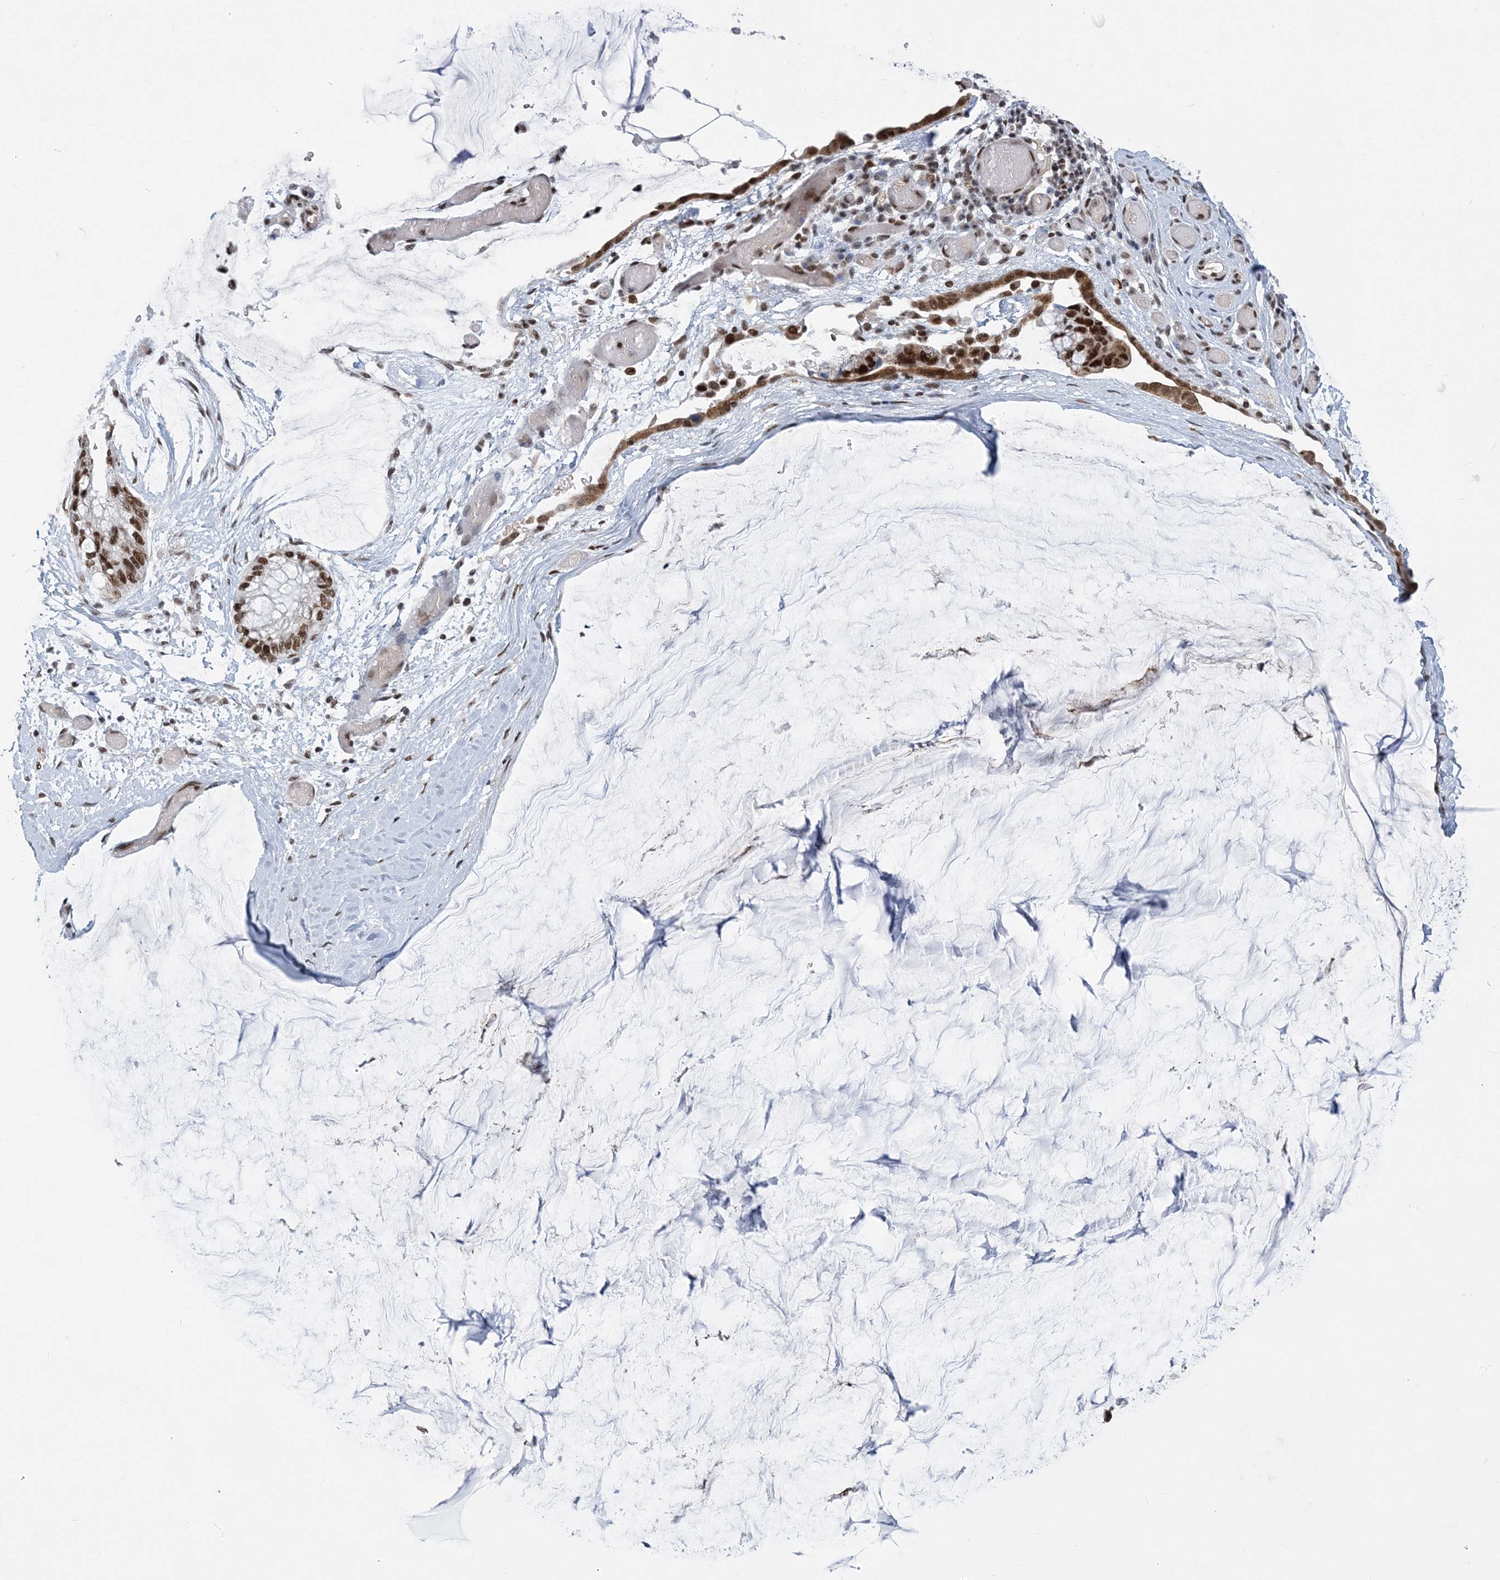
{"staining": {"intensity": "strong", "quantity": ">75%", "location": "nuclear"}, "tissue": "ovarian cancer", "cell_type": "Tumor cells", "image_type": "cancer", "snomed": [{"axis": "morphology", "description": "Cystadenocarcinoma, mucinous, NOS"}, {"axis": "topography", "description": "Ovary"}], "caption": "Protein expression analysis of human mucinous cystadenocarcinoma (ovarian) reveals strong nuclear staining in about >75% of tumor cells. The staining is performed using DAB brown chromogen to label protein expression. The nuclei are counter-stained blue using hematoxylin.", "gene": "ZBTB7A", "patient": {"sex": "female", "age": 39}}